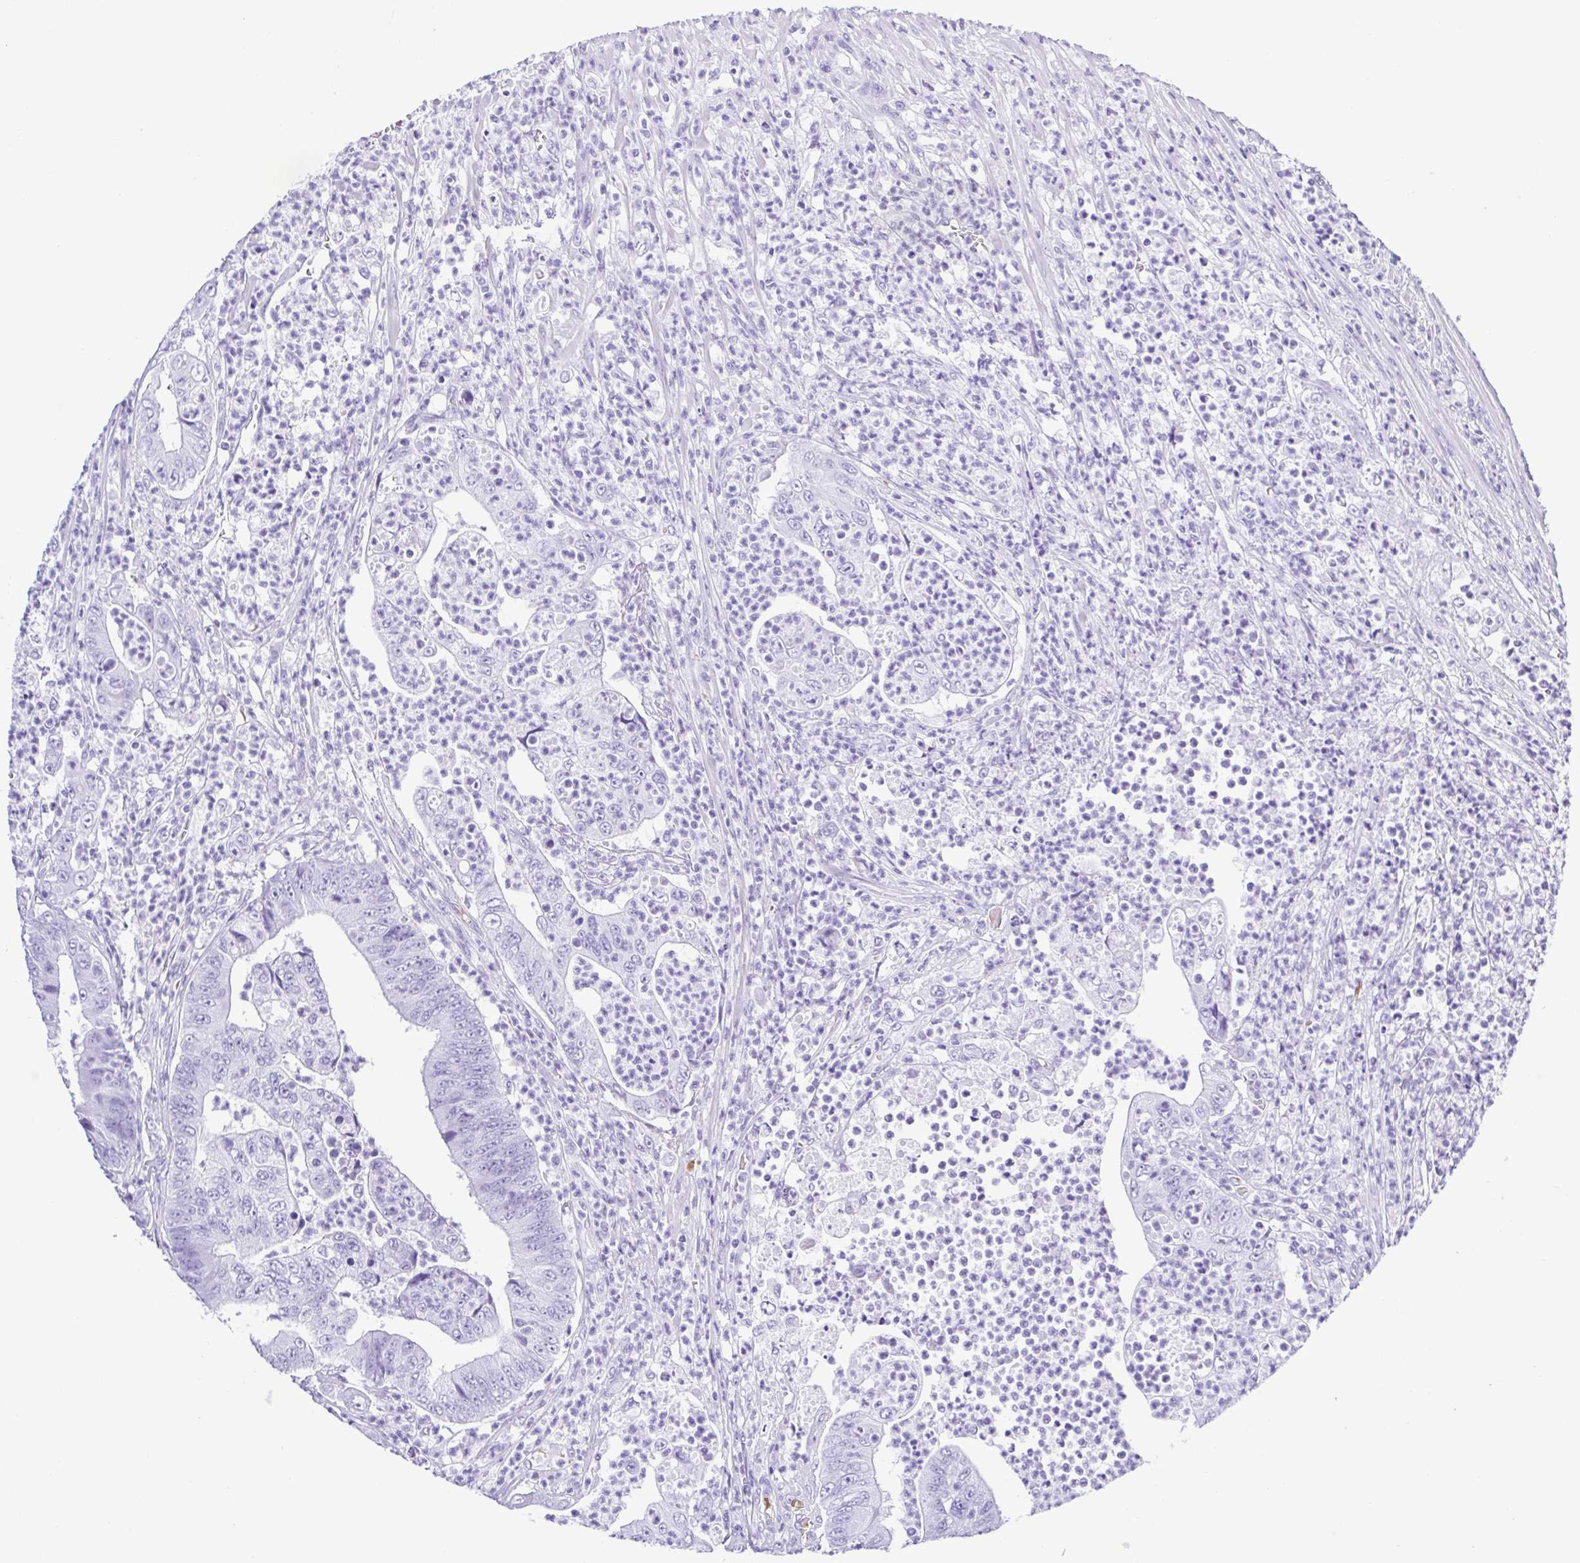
{"staining": {"intensity": "negative", "quantity": "none", "location": "none"}, "tissue": "colorectal cancer", "cell_type": "Tumor cells", "image_type": "cancer", "snomed": [{"axis": "morphology", "description": "Adenocarcinoma, NOS"}, {"axis": "topography", "description": "Colon"}], "caption": "Immunohistochemistry photomicrograph of neoplastic tissue: human colorectal adenocarcinoma stained with DAB (3,3'-diaminobenzidine) demonstrates no significant protein positivity in tumor cells.", "gene": "SYT1", "patient": {"sex": "female", "age": 48}}